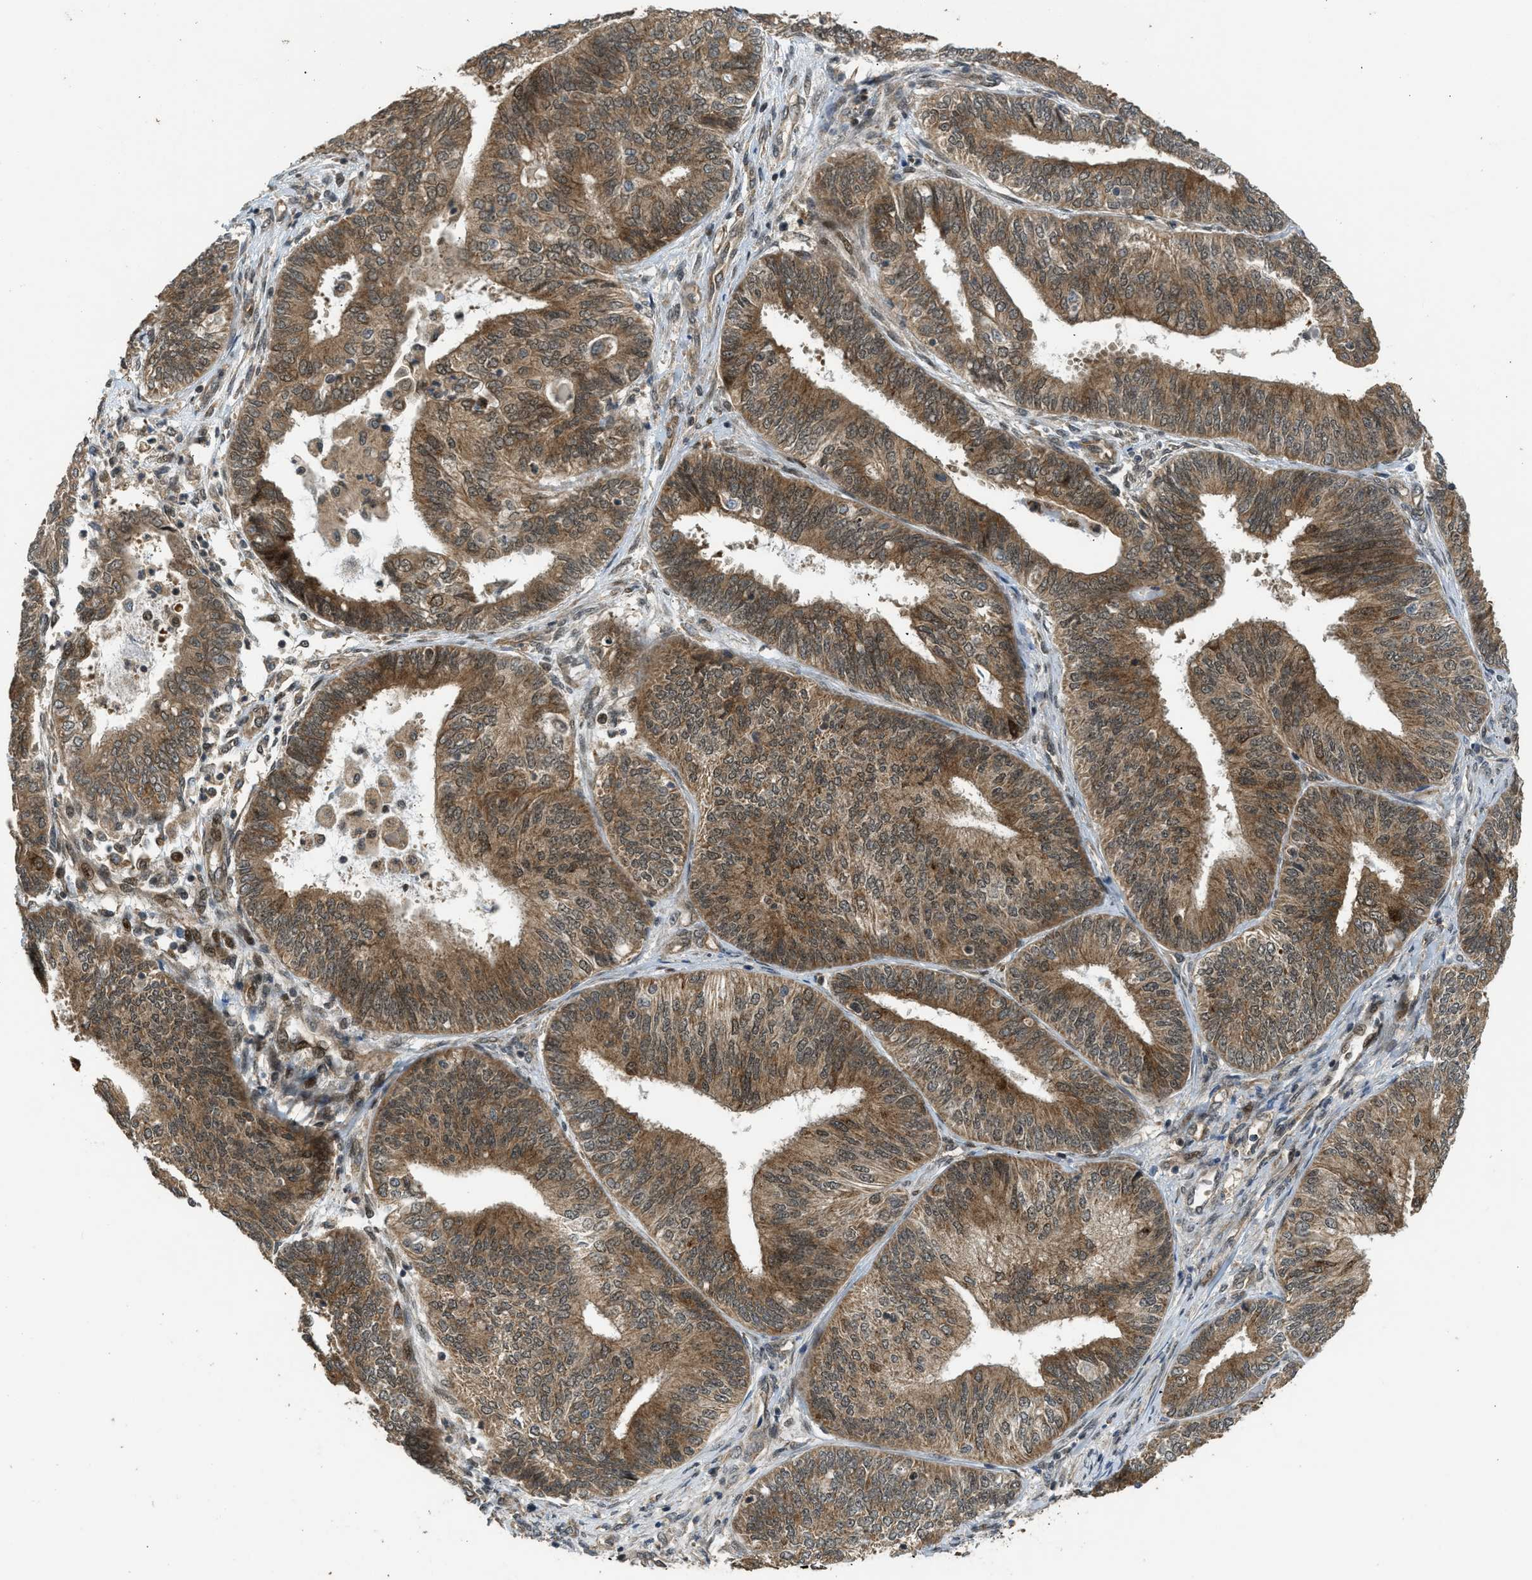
{"staining": {"intensity": "moderate", "quantity": ">75%", "location": "cytoplasmic/membranous"}, "tissue": "endometrial cancer", "cell_type": "Tumor cells", "image_type": "cancer", "snomed": [{"axis": "morphology", "description": "Adenocarcinoma, NOS"}, {"axis": "topography", "description": "Endometrium"}], "caption": "Immunohistochemistry staining of endometrial cancer, which shows medium levels of moderate cytoplasmic/membranous expression in approximately >75% of tumor cells indicating moderate cytoplasmic/membranous protein positivity. The staining was performed using DAB (brown) for protein detection and nuclei were counterstained in hematoxylin (blue).", "gene": "GET1", "patient": {"sex": "female", "age": 58}}